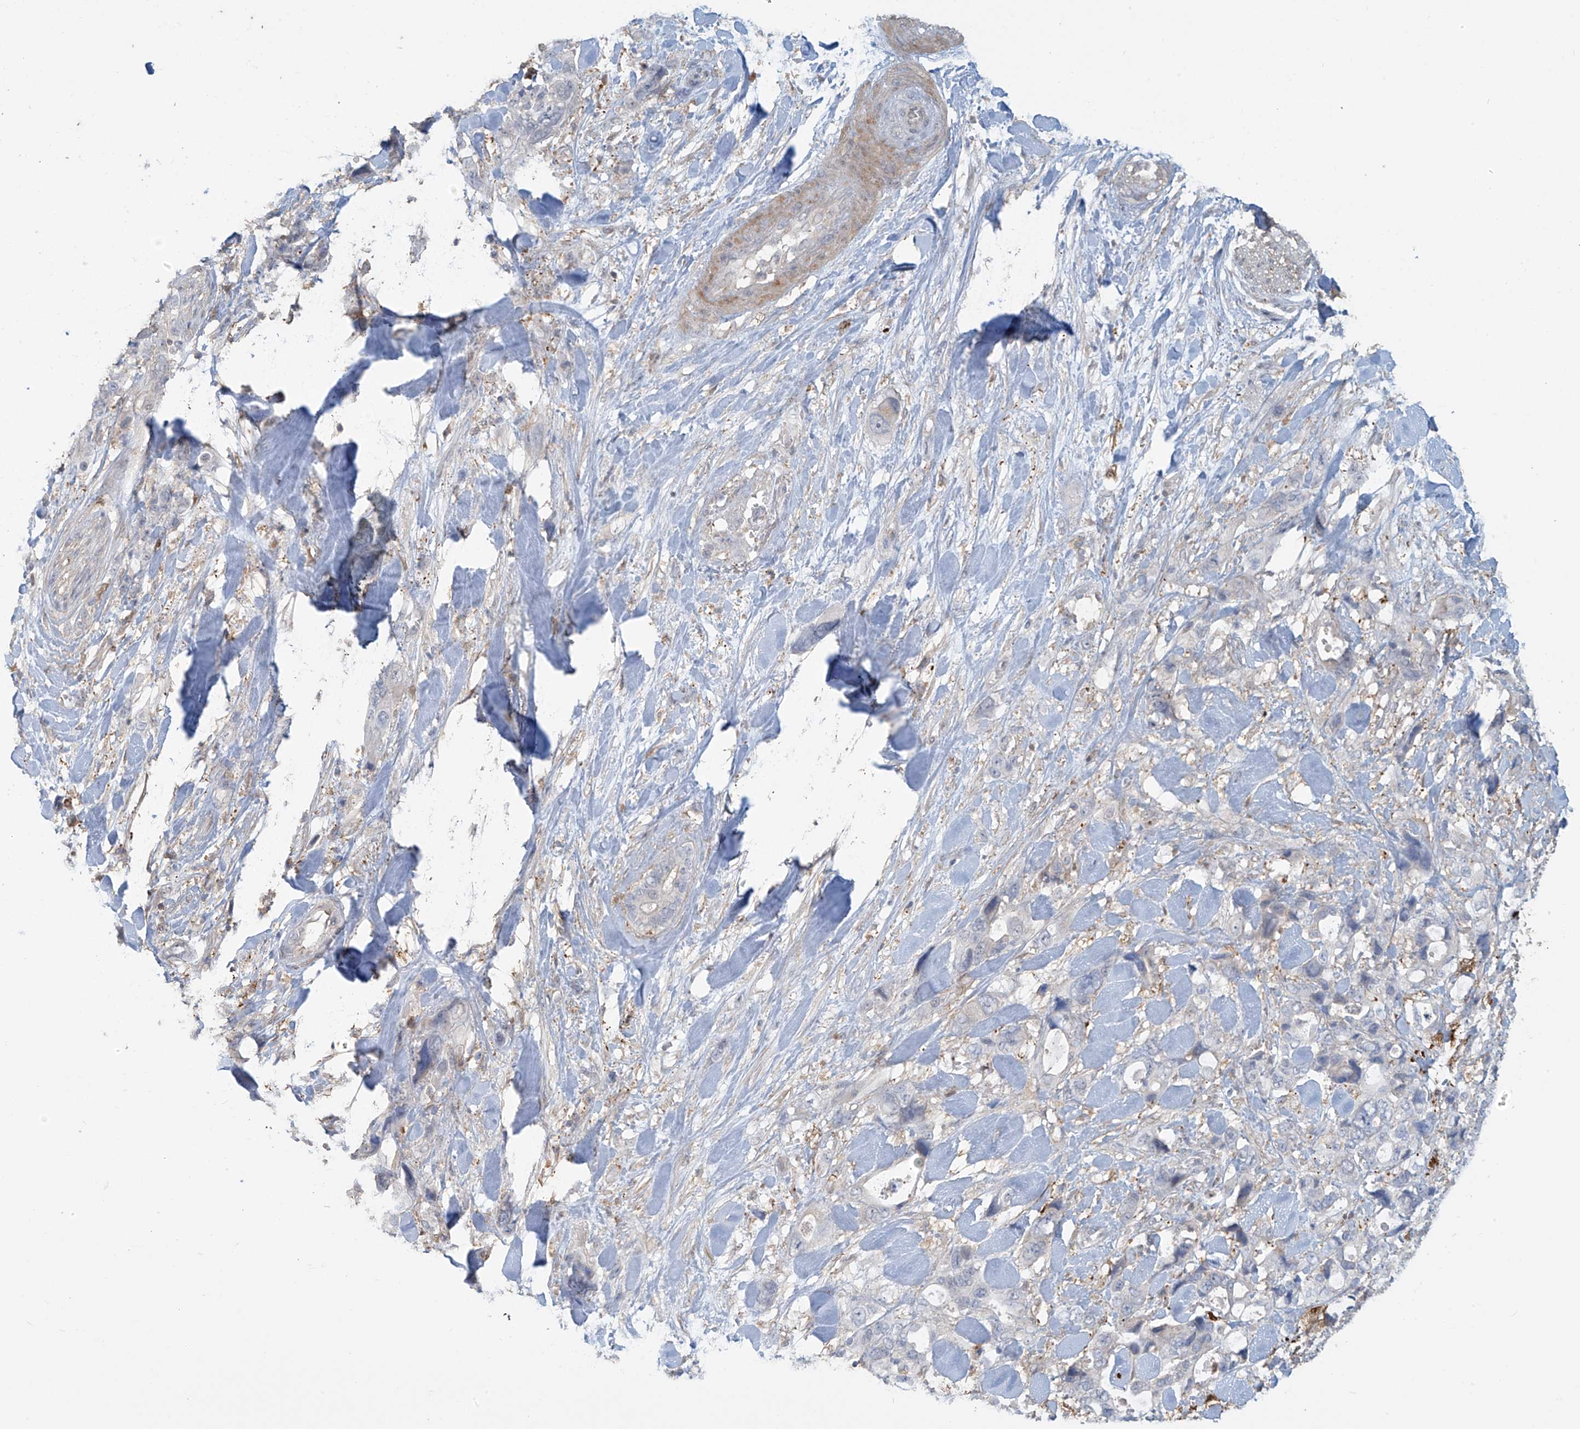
{"staining": {"intensity": "negative", "quantity": "none", "location": "none"}, "tissue": "pancreatic cancer", "cell_type": "Tumor cells", "image_type": "cancer", "snomed": [{"axis": "morphology", "description": "Adenocarcinoma, NOS"}, {"axis": "topography", "description": "Pancreas"}], "caption": "Protein analysis of pancreatic adenocarcinoma shows no significant staining in tumor cells.", "gene": "TAGAP", "patient": {"sex": "male", "age": 46}}